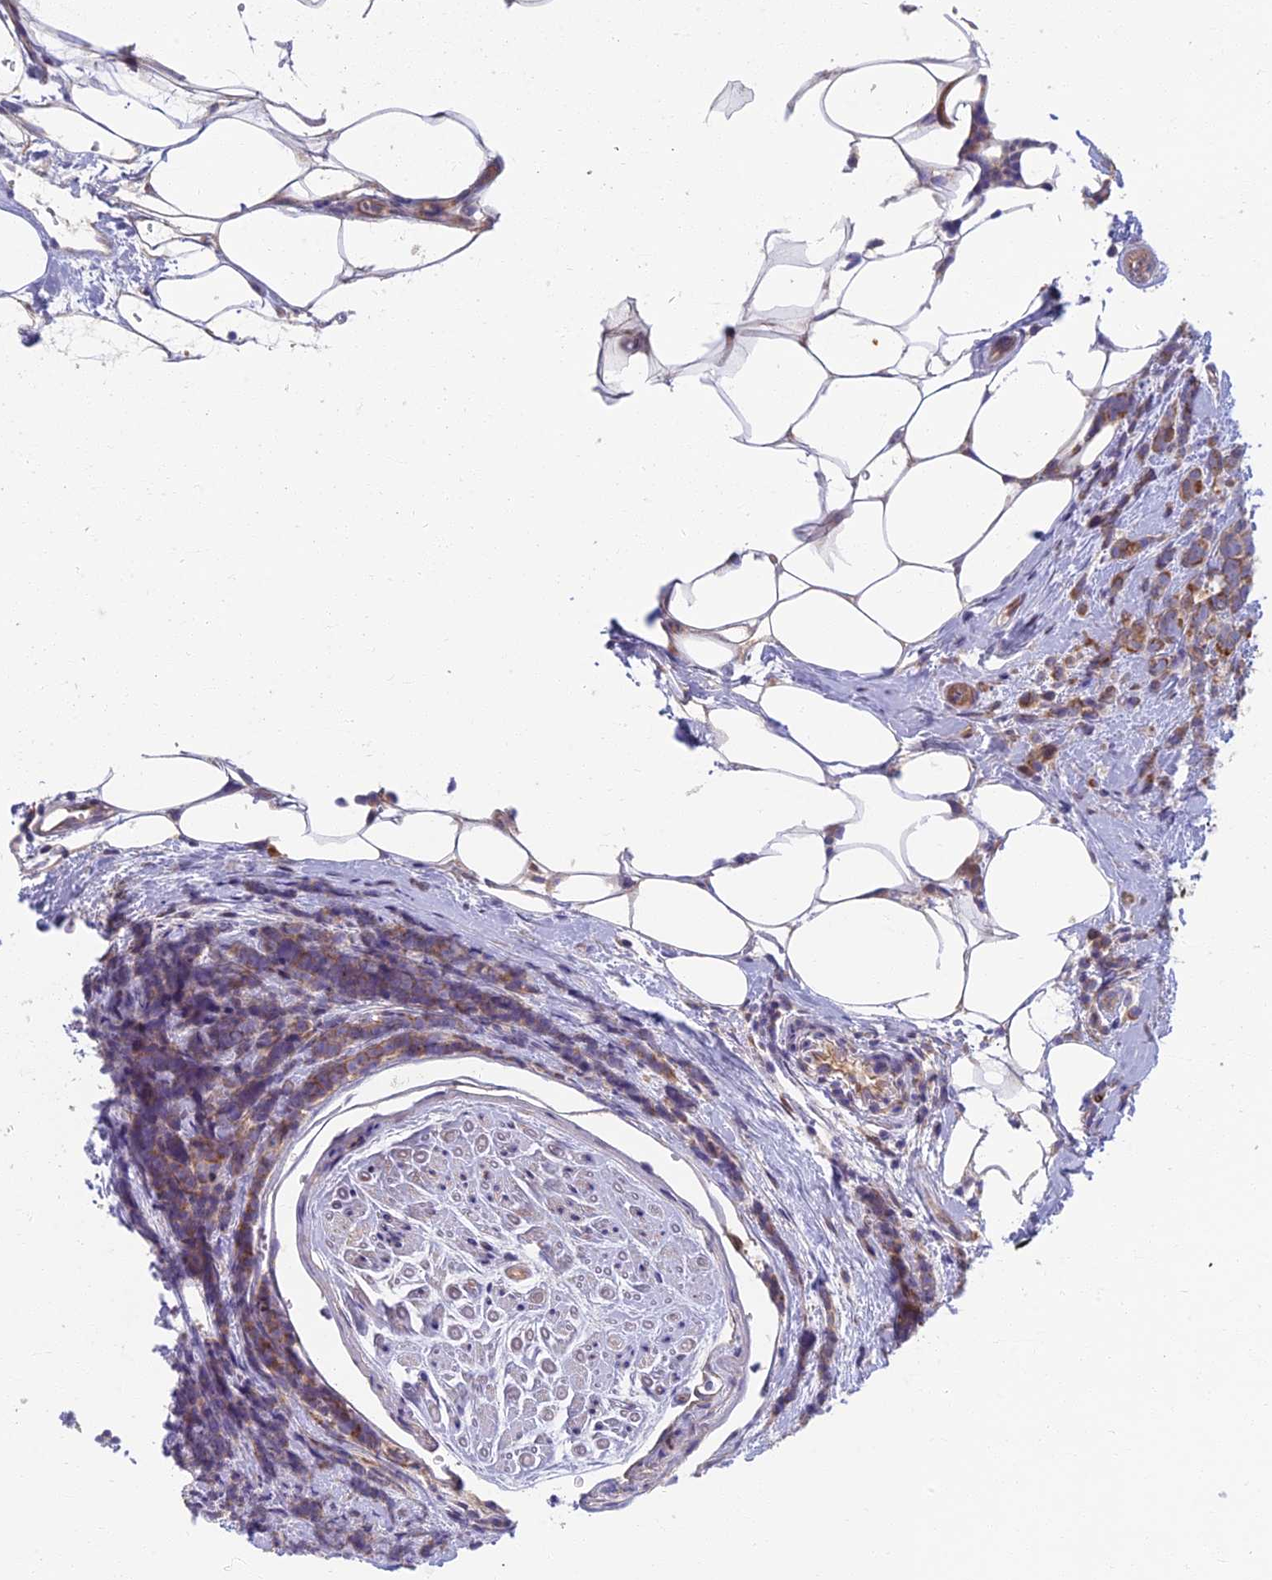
{"staining": {"intensity": "moderate", "quantity": ">75%", "location": "cytoplasmic/membranous"}, "tissue": "breast cancer", "cell_type": "Tumor cells", "image_type": "cancer", "snomed": [{"axis": "morphology", "description": "Lobular carcinoma"}, {"axis": "topography", "description": "Breast"}], "caption": "The immunohistochemical stain highlights moderate cytoplasmic/membranous expression in tumor cells of breast lobular carcinoma tissue.", "gene": "SOGA1", "patient": {"sex": "female", "age": 58}}